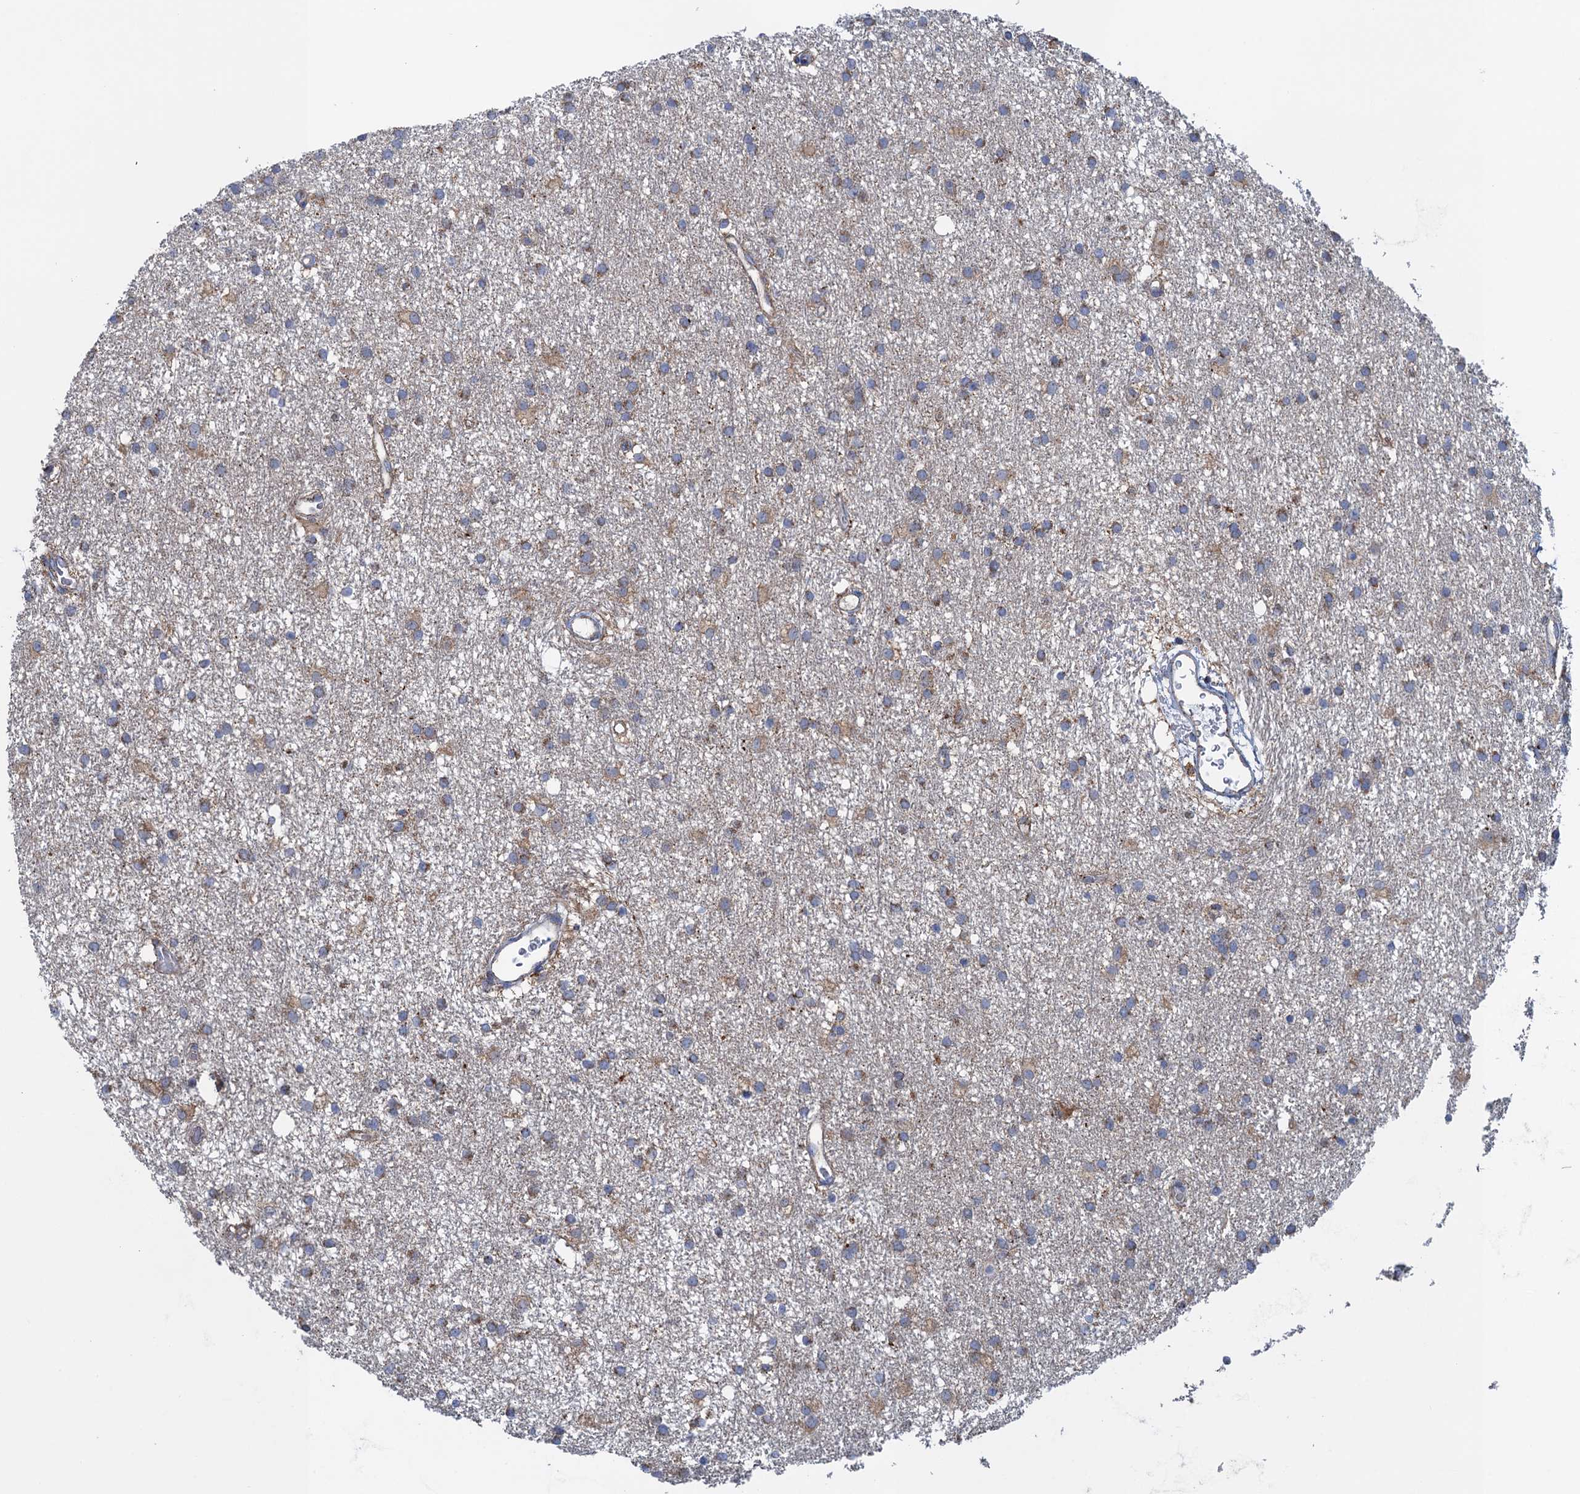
{"staining": {"intensity": "weak", "quantity": "25%-75%", "location": "cytoplasmic/membranous"}, "tissue": "glioma", "cell_type": "Tumor cells", "image_type": "cancer", "snomed": [{"axis": "morphology", "description": "Glioma, malignant, High grade"}, {"axis": "topography", "description": "Brain"}], "caption": "Malignant glioma (high-grade) stained with IHC reveals weak cytoplasmic/membranous staining in approximately 25%-75% of tumor cells. Using DAB (3,3'-diaminobenzidine) (brown) and hematoxylin (blue) stains, captured at high magnification using brightfield microscopy.", "gene": "GTPBP3", "patient": {"sex": "male", "age": 77}}